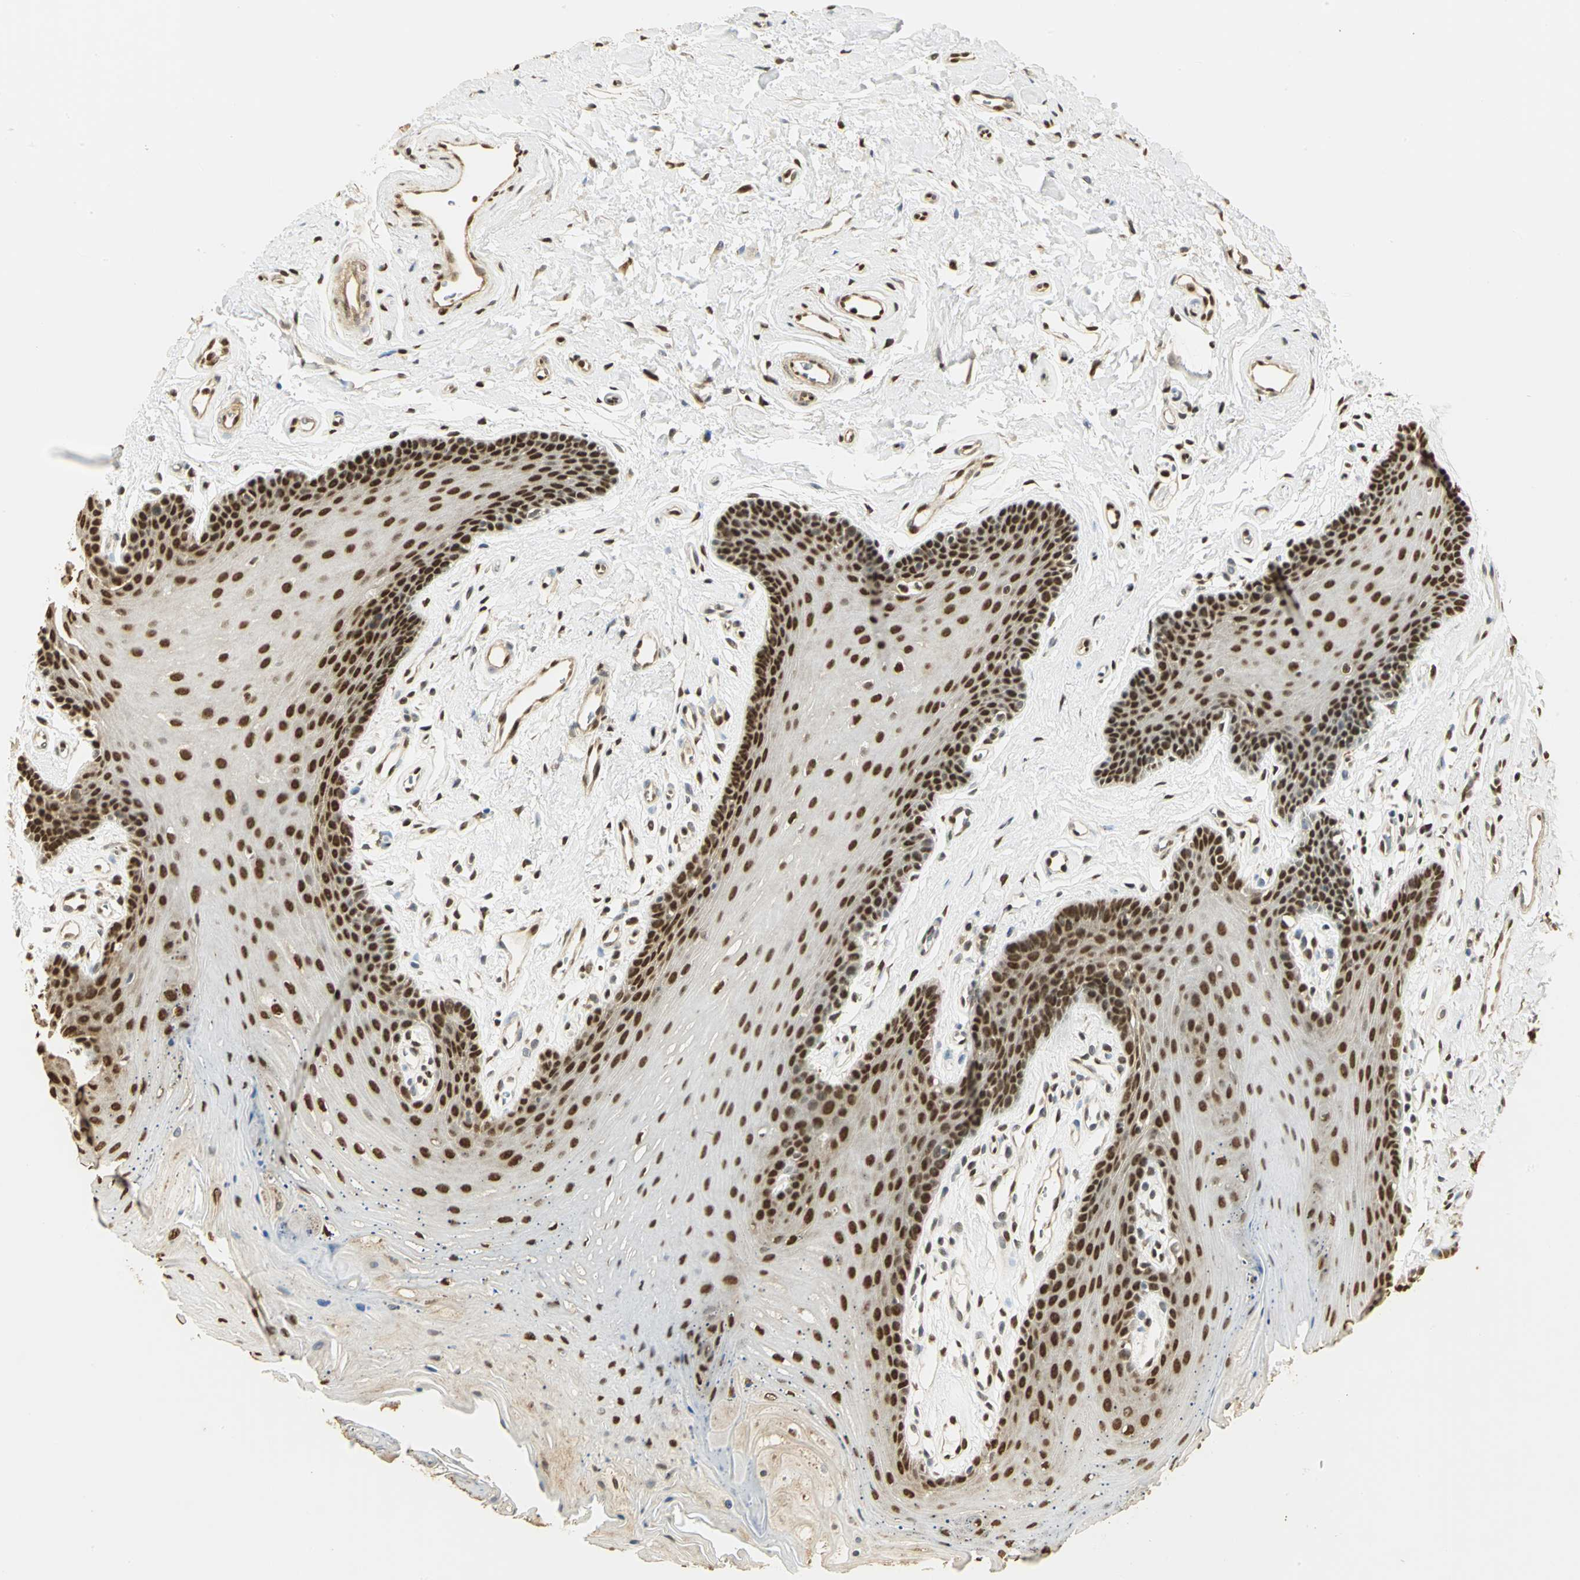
{"staining": {"intensity": "strong", "quantity": ">75%", "location": "nuclear"}, "tissue": "oral mucosa", "cell_type": "Squamous epithelial cells", "image_type": "normal", "snomed": [{"axis": "morphology", "description": "Normal tissue, NOS"}, {"axis": "topography", "description": "Oral tissue"}], "caption": "A micrograph of human oral mucosa stained for a protein demonstrates strong nuclear brown staining in squamous epithelial cells.", "gene": "SET", "patient": {"sex": "male", "age": 62}}